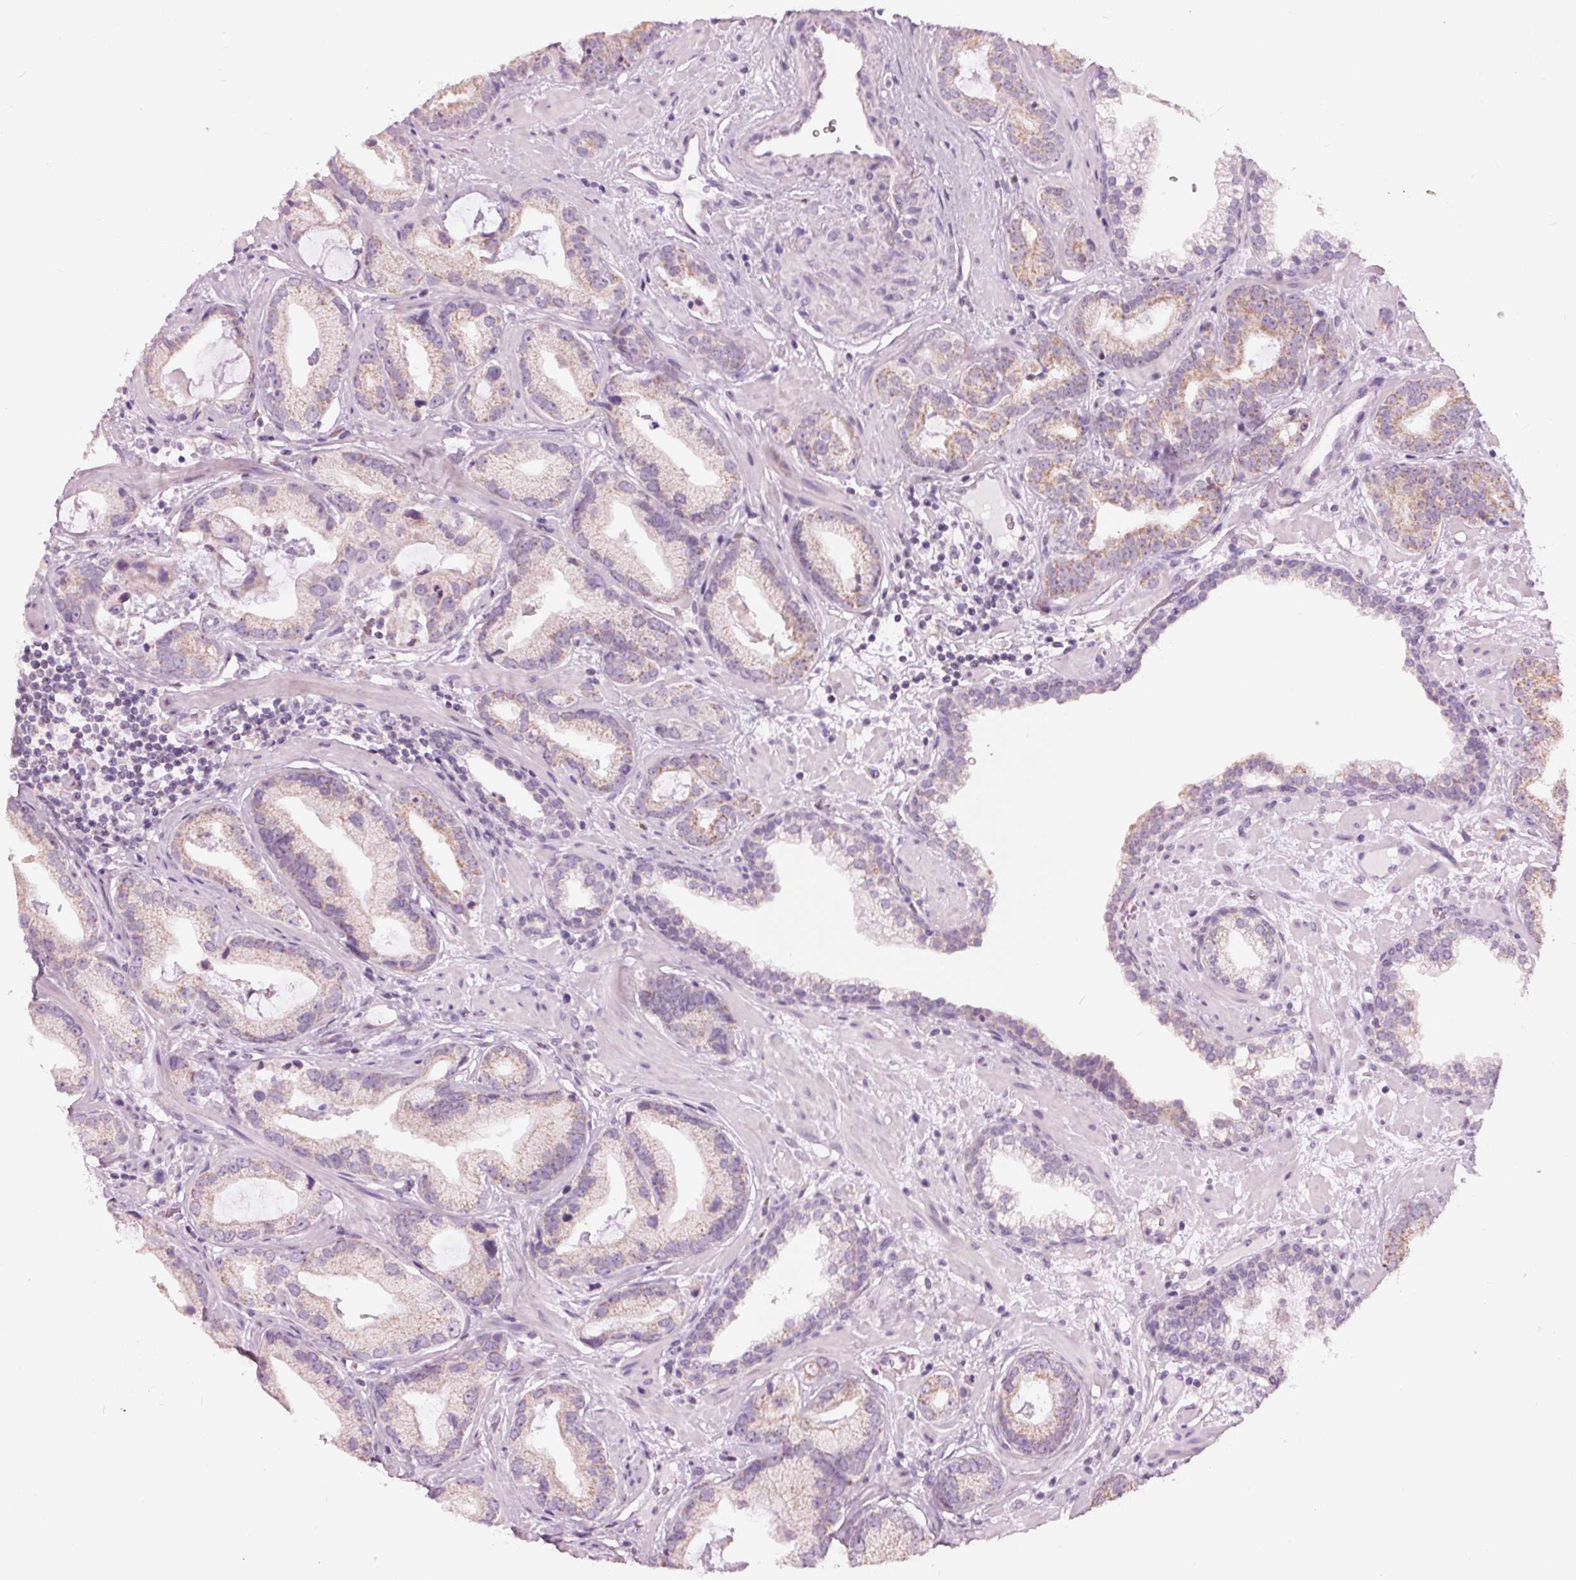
{"staining": {"intensity": "weak", "quantity": "<25%", "location": "cytoplasmic/membranous"}, "tissue": "prostate cancer", "cell_type": "Tumor cells", "image_type": "cancer", "snomed": [{"axis": "morphology", "description": "Adenocarcinoma, Low grade"}, {"axis": "topography", "description": "Prostate"}], "caption": "DAB immunohistochemical staining of prostate adenocarcinoma (low-grade) displays no significant positivity in tumor cells.", "gene": "SAMD4A", "patient": {"sex": "male", "age": 62}}